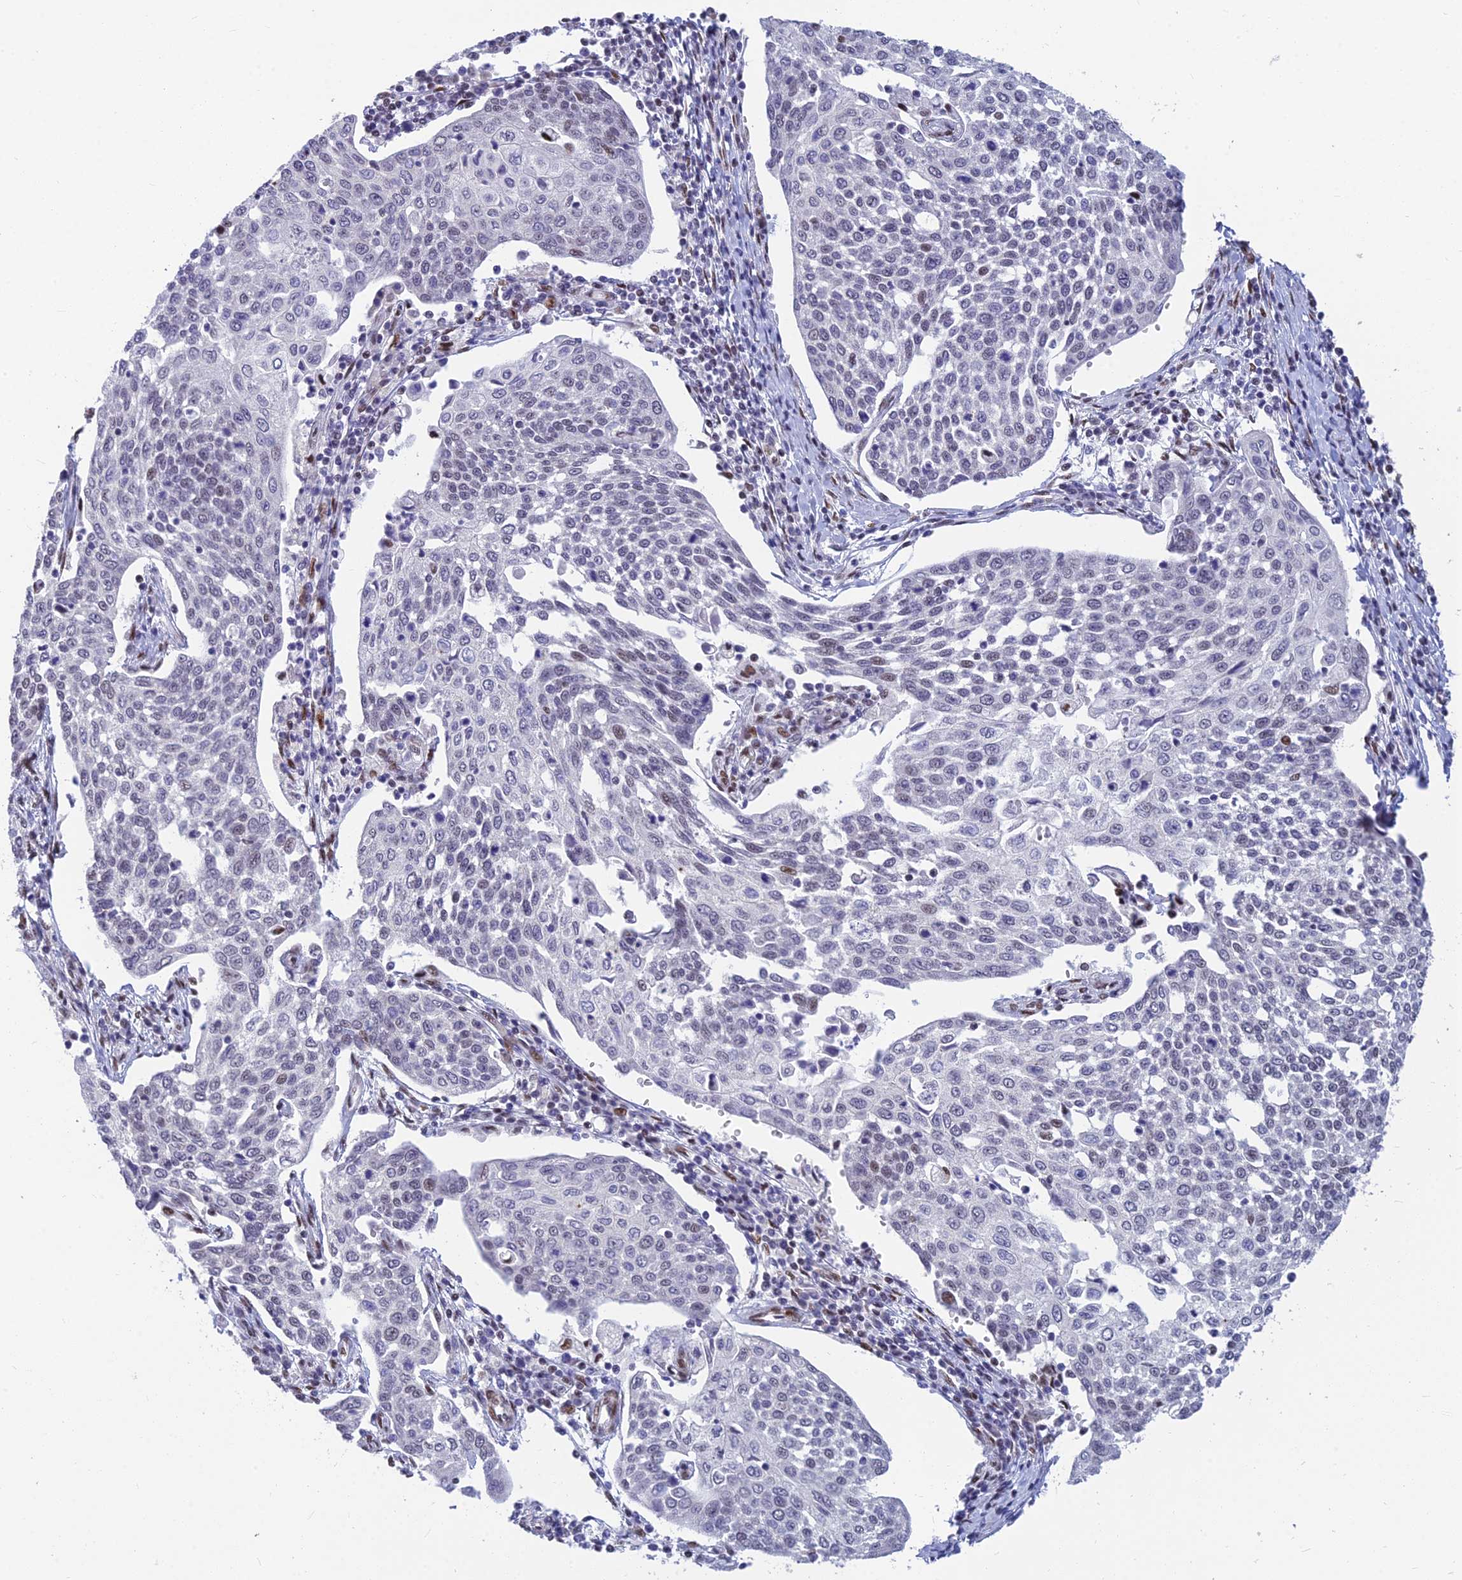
{"staining": {"intensity": "negative", "quantity": "none", "location": "none"}, "tissue": "cervical cancer", "cell_type": "Tumor cells", "image_type": "cancer", "snomed": [{"axis": "morphology", "description": "Squamous cell carcinoma, NOS"}, {"axis": "topography", "description": "Cervix"}], "caption": "IHC of cervical cancer (squamous cell carcinoma) reveals no expression in tumor cells.", "gene": "CLK4", "patient": {"sex": "female", "age": 34}}